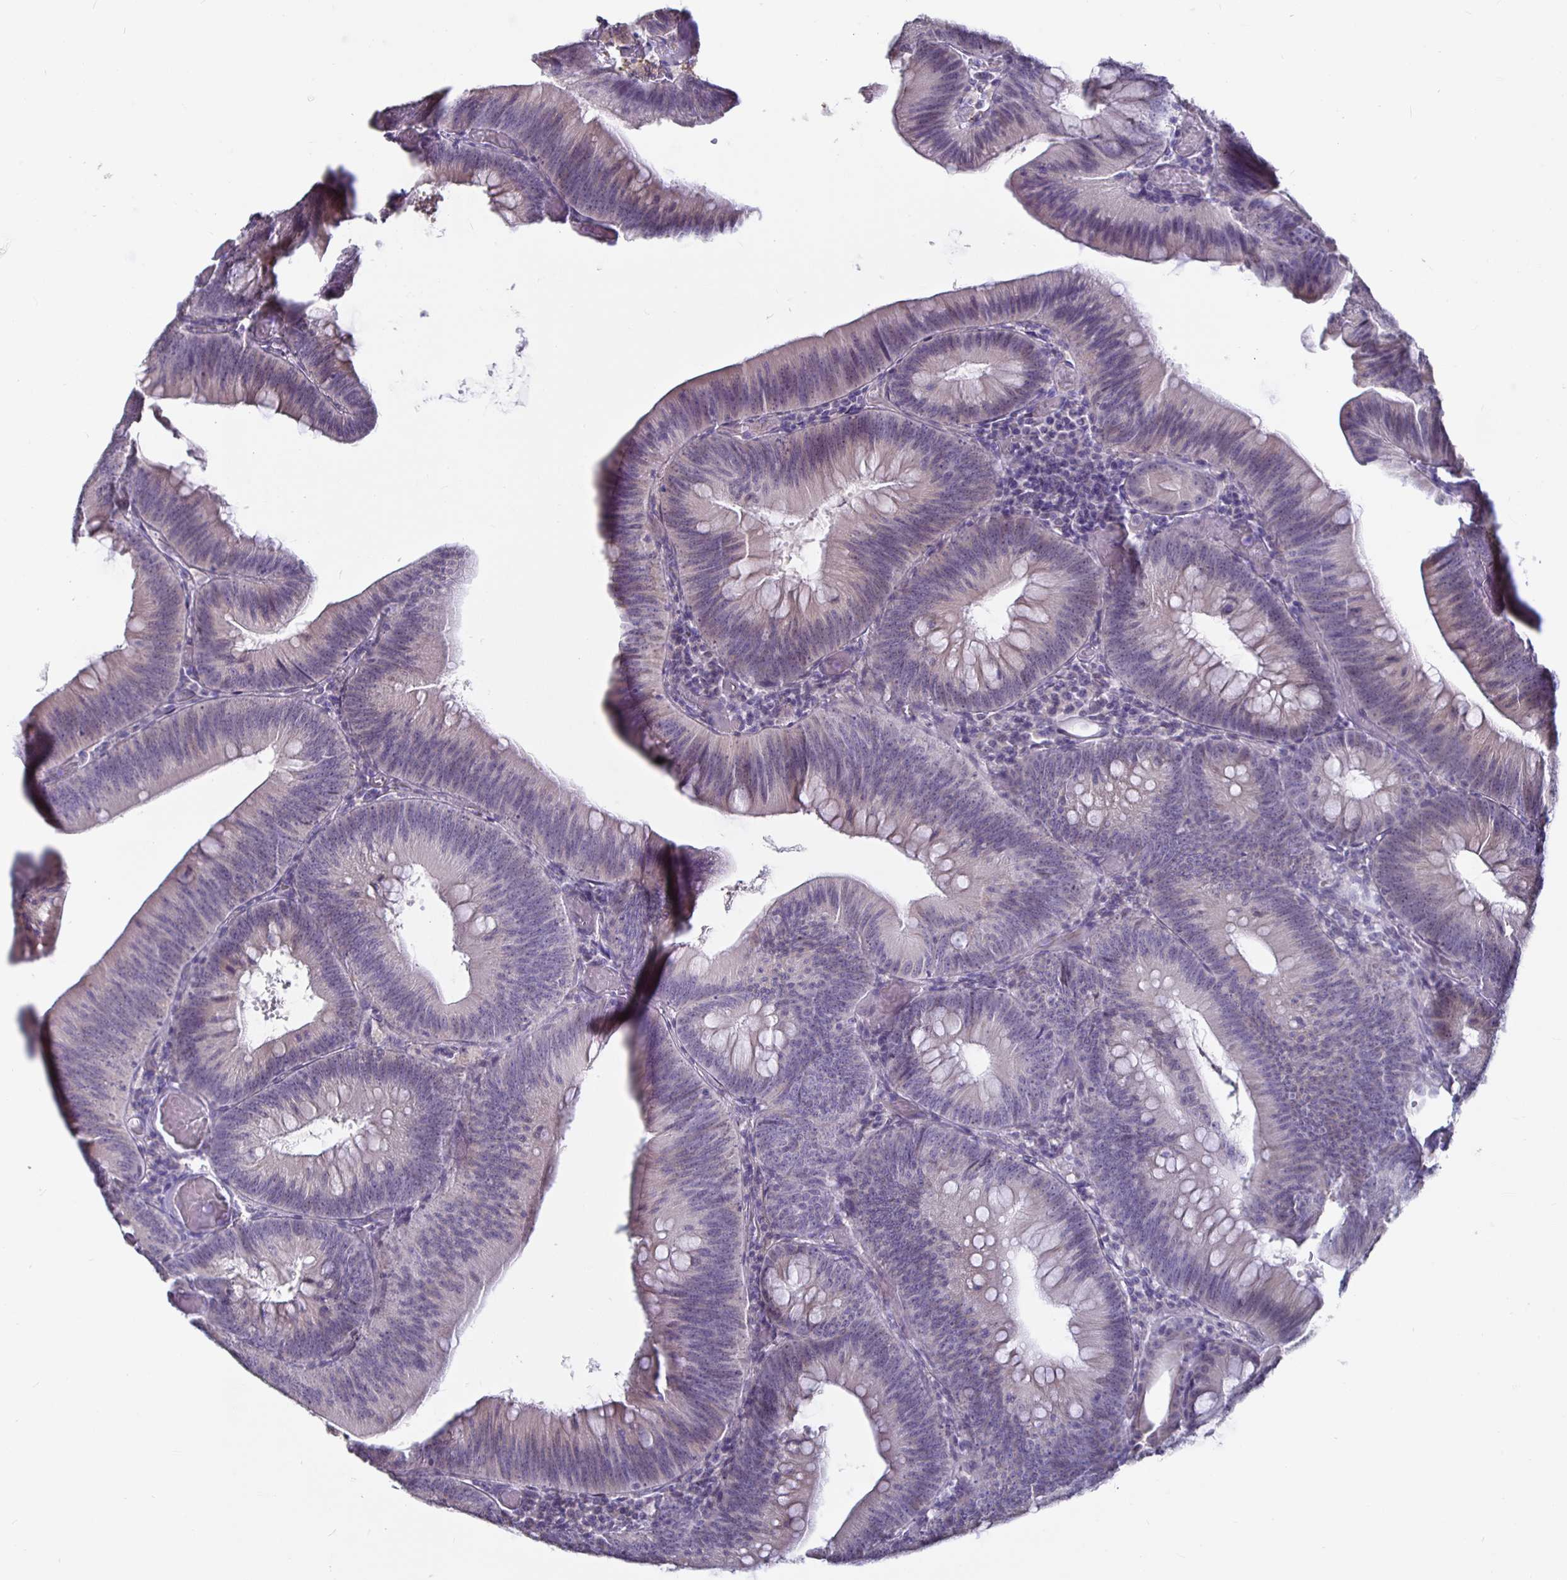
{"staining": {"intensity": "negative", "quantity": "none", "location": "none"}, "tissue": "colorectal cancer", "cell_type": "Tumor cells", "image_type": "cancer", "snomed": [{"axis": "morphology", "description": "Adenocarcinoma, NOS"}, {"axis": "topography", "description": "Colon"}], "caption": "A photomicrograph of colorectal cancer stained for a protein reveals no brown staining in tumor cells.", "gene": "DNAI2", "patient": {"sex": "male", "age": 84}}